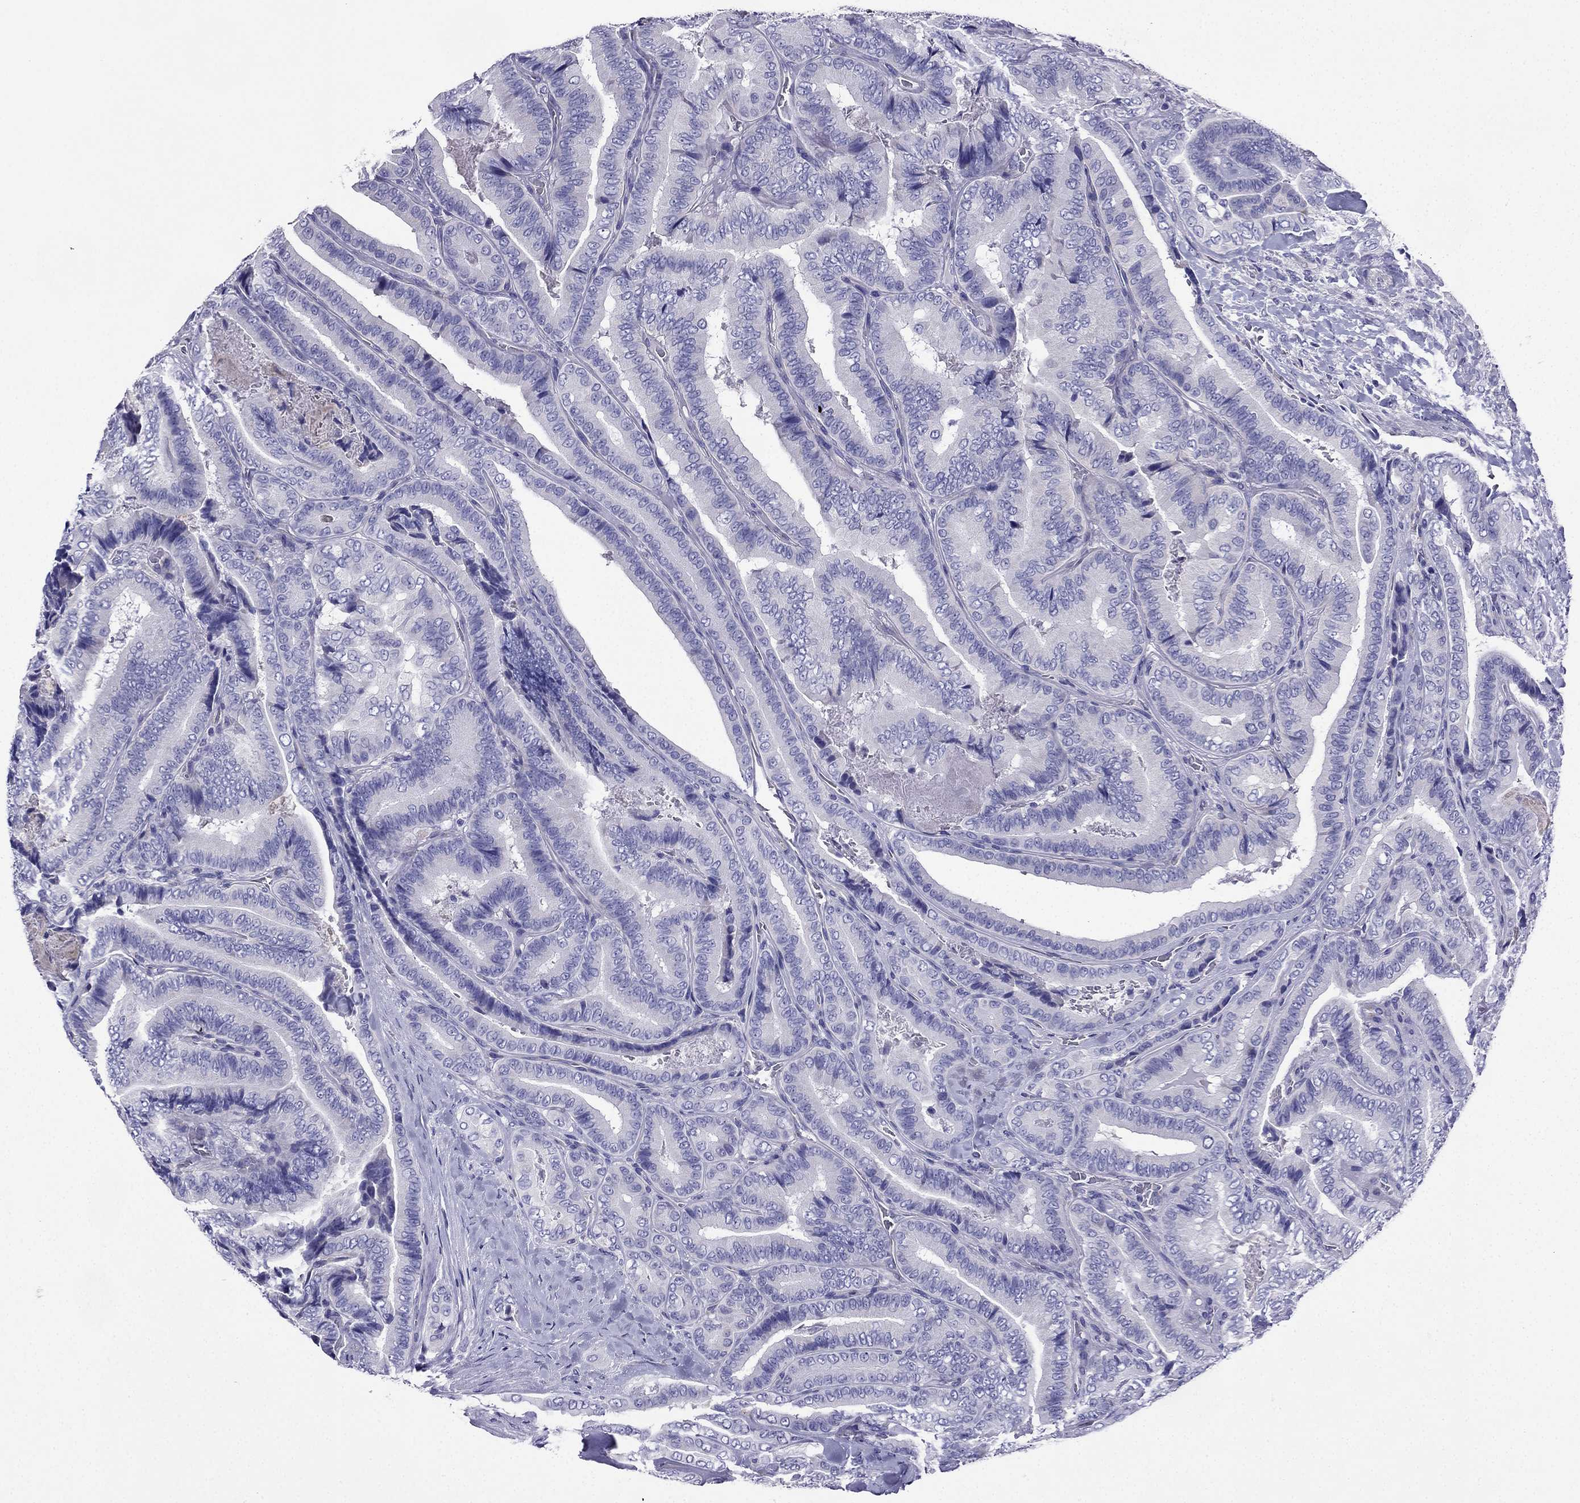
{"staining": {"intensity": "negative", "quantity": "none", "location": "none"}, "tissue": "thyroid cancer", "cell_type": "Tumor cells", "image_type": "cancer", "snomed": [{"axis": "morphology", "description": "Papillary adenocarcinoma, NOS"}, {"axis": "topography", "description": "Thyroid gland"}], "caption": "Image shows no protein expression in tumor cells of thyroid cancer (papillary adenocarcinoma) tissue.", "gene": "KIF5A", "patient": {"sex": "male", "age": 61}}